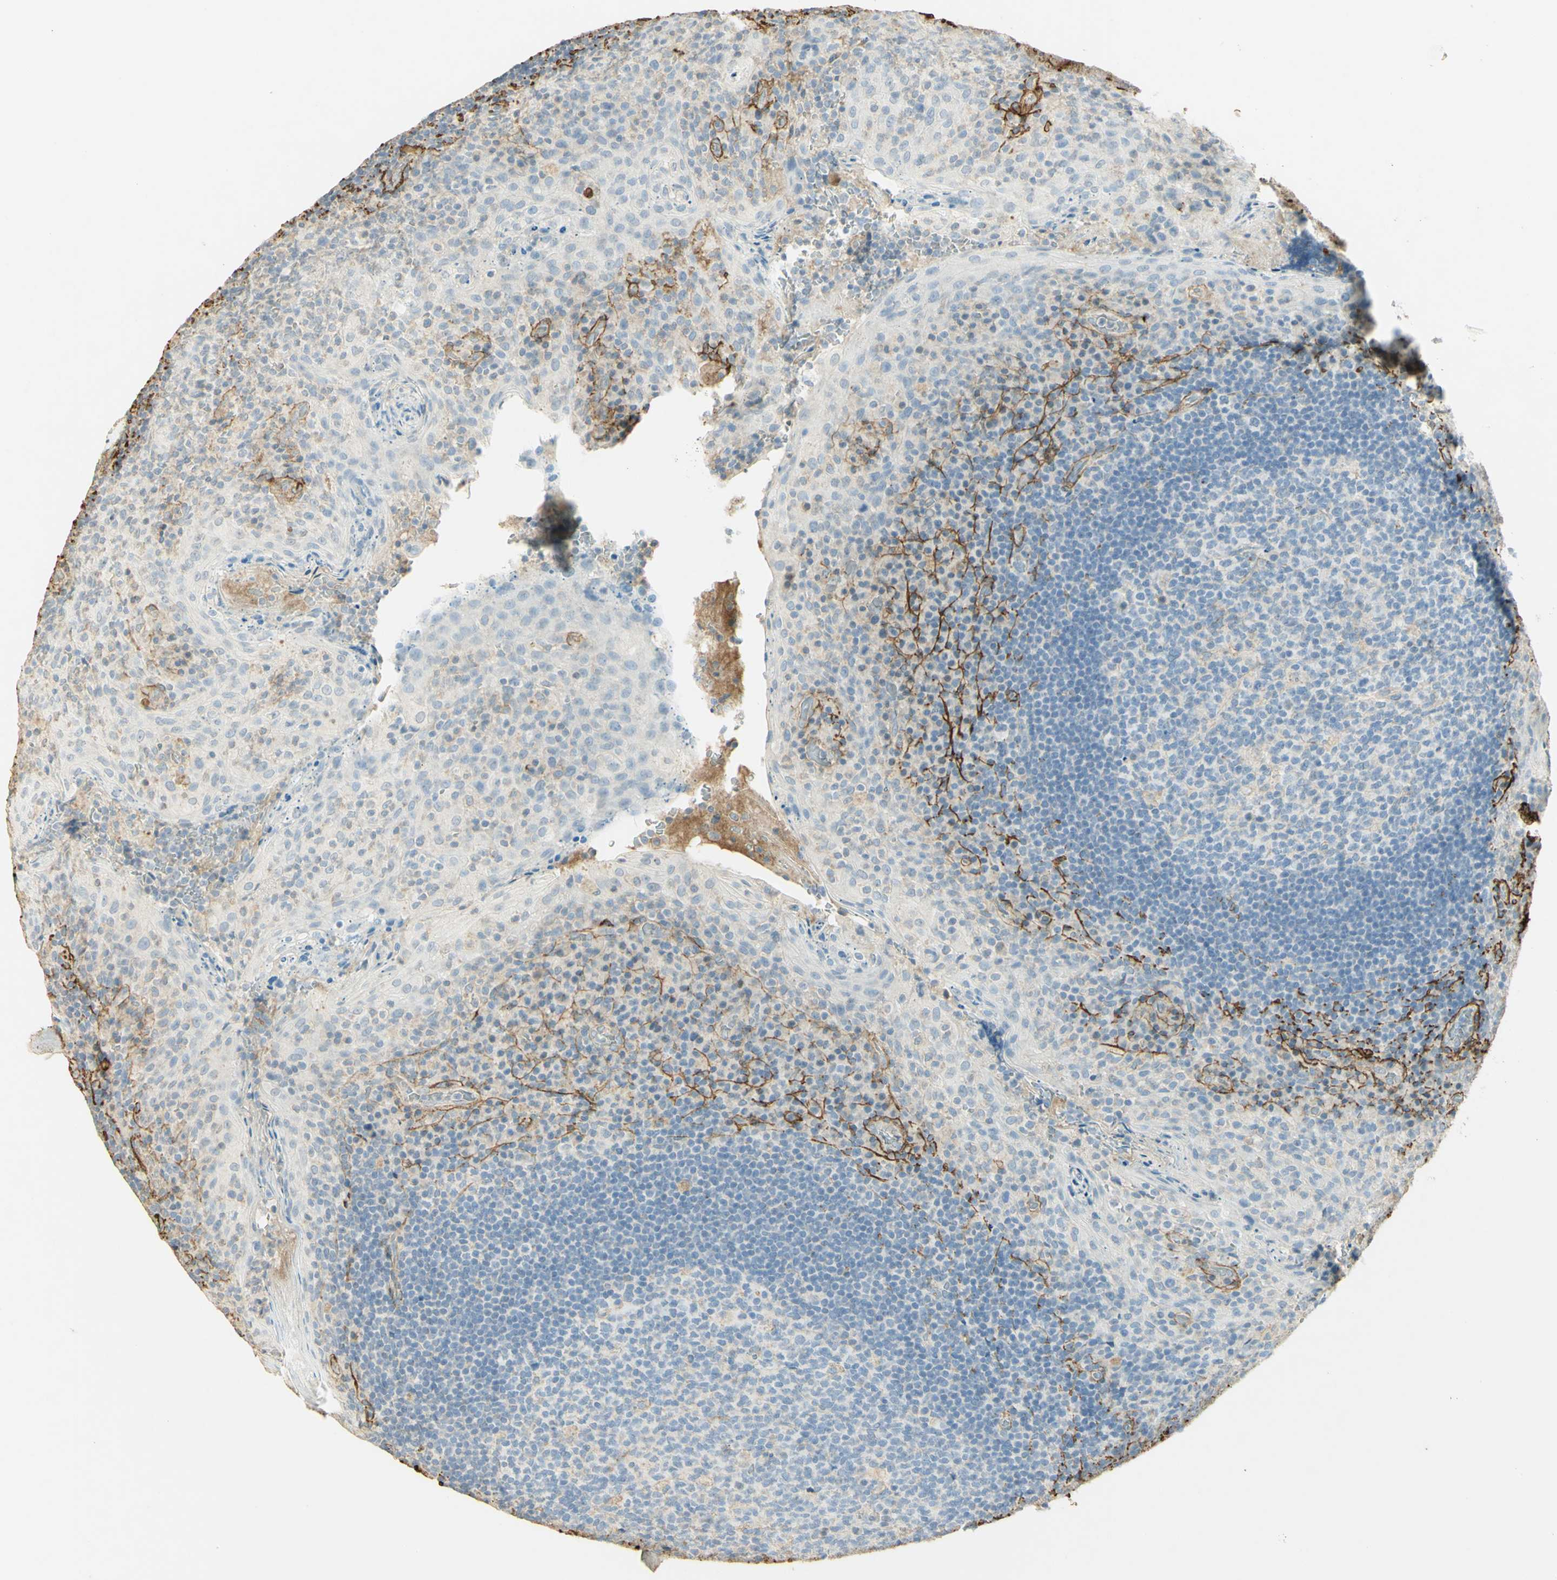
{"staining": {"intensity": "negative", "quantity": "none", "location": "none"}, "tissue": "tonsil", "cell_type": "Germinal center cells", "image_type": "normal", "snomed": [{"axis": "morphology", "description": "Normal tissue, NOS"}, {"axis": "topography", "description": "Tonsil"}], "caption": "An immunohistochemistry image of normal tonsil is shown. There is no staining in germinal center cells of tonsil. (DAB immunohistochemistry, high magnification).", "gene": "TNN", "patient": {"sex": "male", "age": 17}}